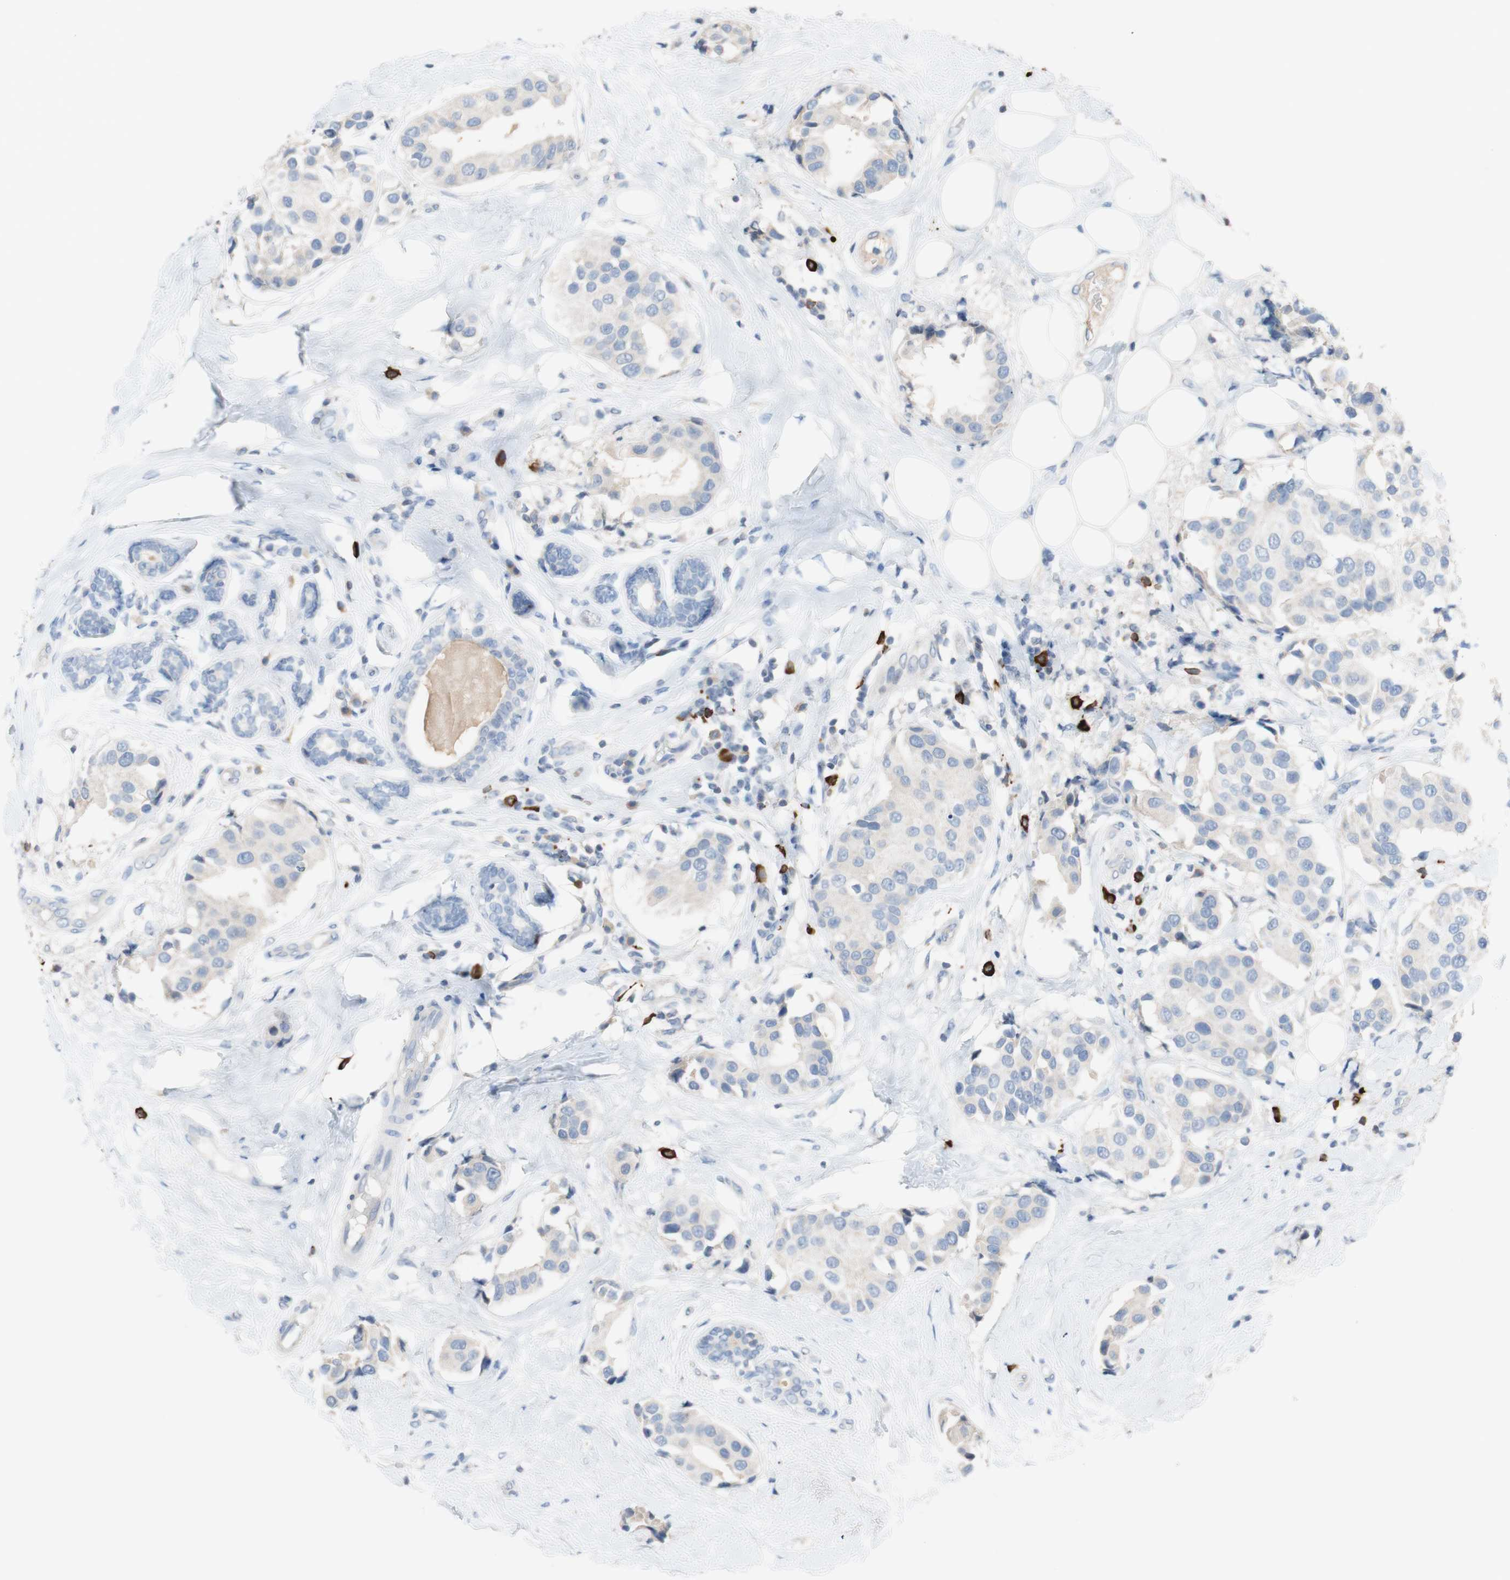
{"staining": {"intensity": "negative", "quantity": "none", "location": "none"}, "tissue": "breast cancer", "cell_type": "Tumor cells", "image_type": "cancer", "snomed": [{"axis": "morphology", "description": "Normal tissue, NOS"}, {"axis": "morphology", "description": "Duct carcinoma"}, {"axis": "topography", "description": "Breast"}], "caption": "Tumor cells are negative for protein expression in human intraductal carcinoma (breast).", "gene": "PACSIN1", "patient": {"sex": "female", "age": 39}}